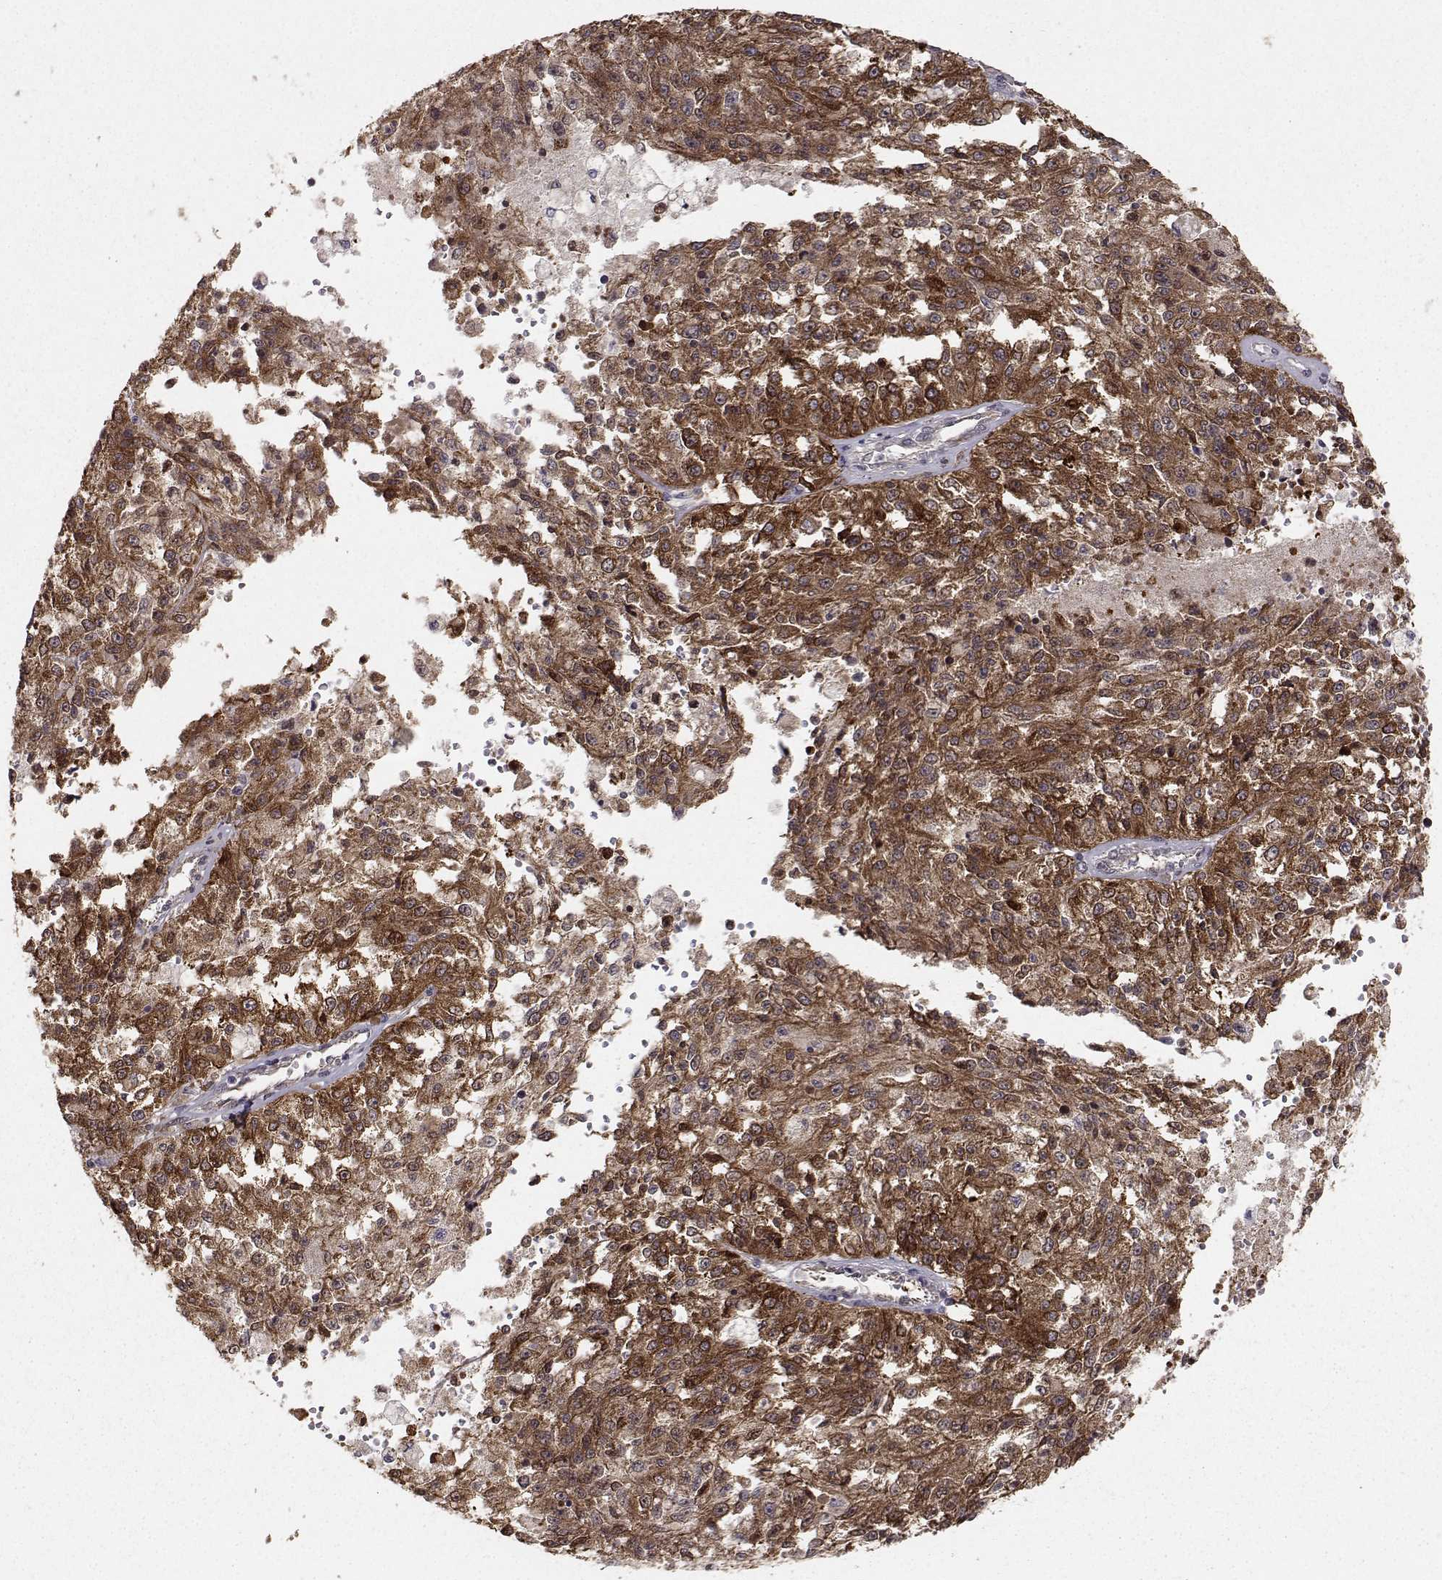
{"staining": {"intensity": "strong", "quantity": "25%-75%", "location": "cytoplasmic/membranous"}, "tissue": "melanoma", "cell_type": "Tumor cells", "image_type": "cancer", "snomed": [{"axis": "morphology", "description": "Malignant melanoma, Metastatic site"}, {"axis": "topography", "description": "Lymph node"}], "caption": "Human malignant melanoma (metastatic site) stained for a protein (brown) demonstrates strong cytoplasmic/membranous positive staining in approximately 25%-75% of tumor cells.", "gene": "HSP90AB1", "patient": {"sex": "female", "age": 64}}